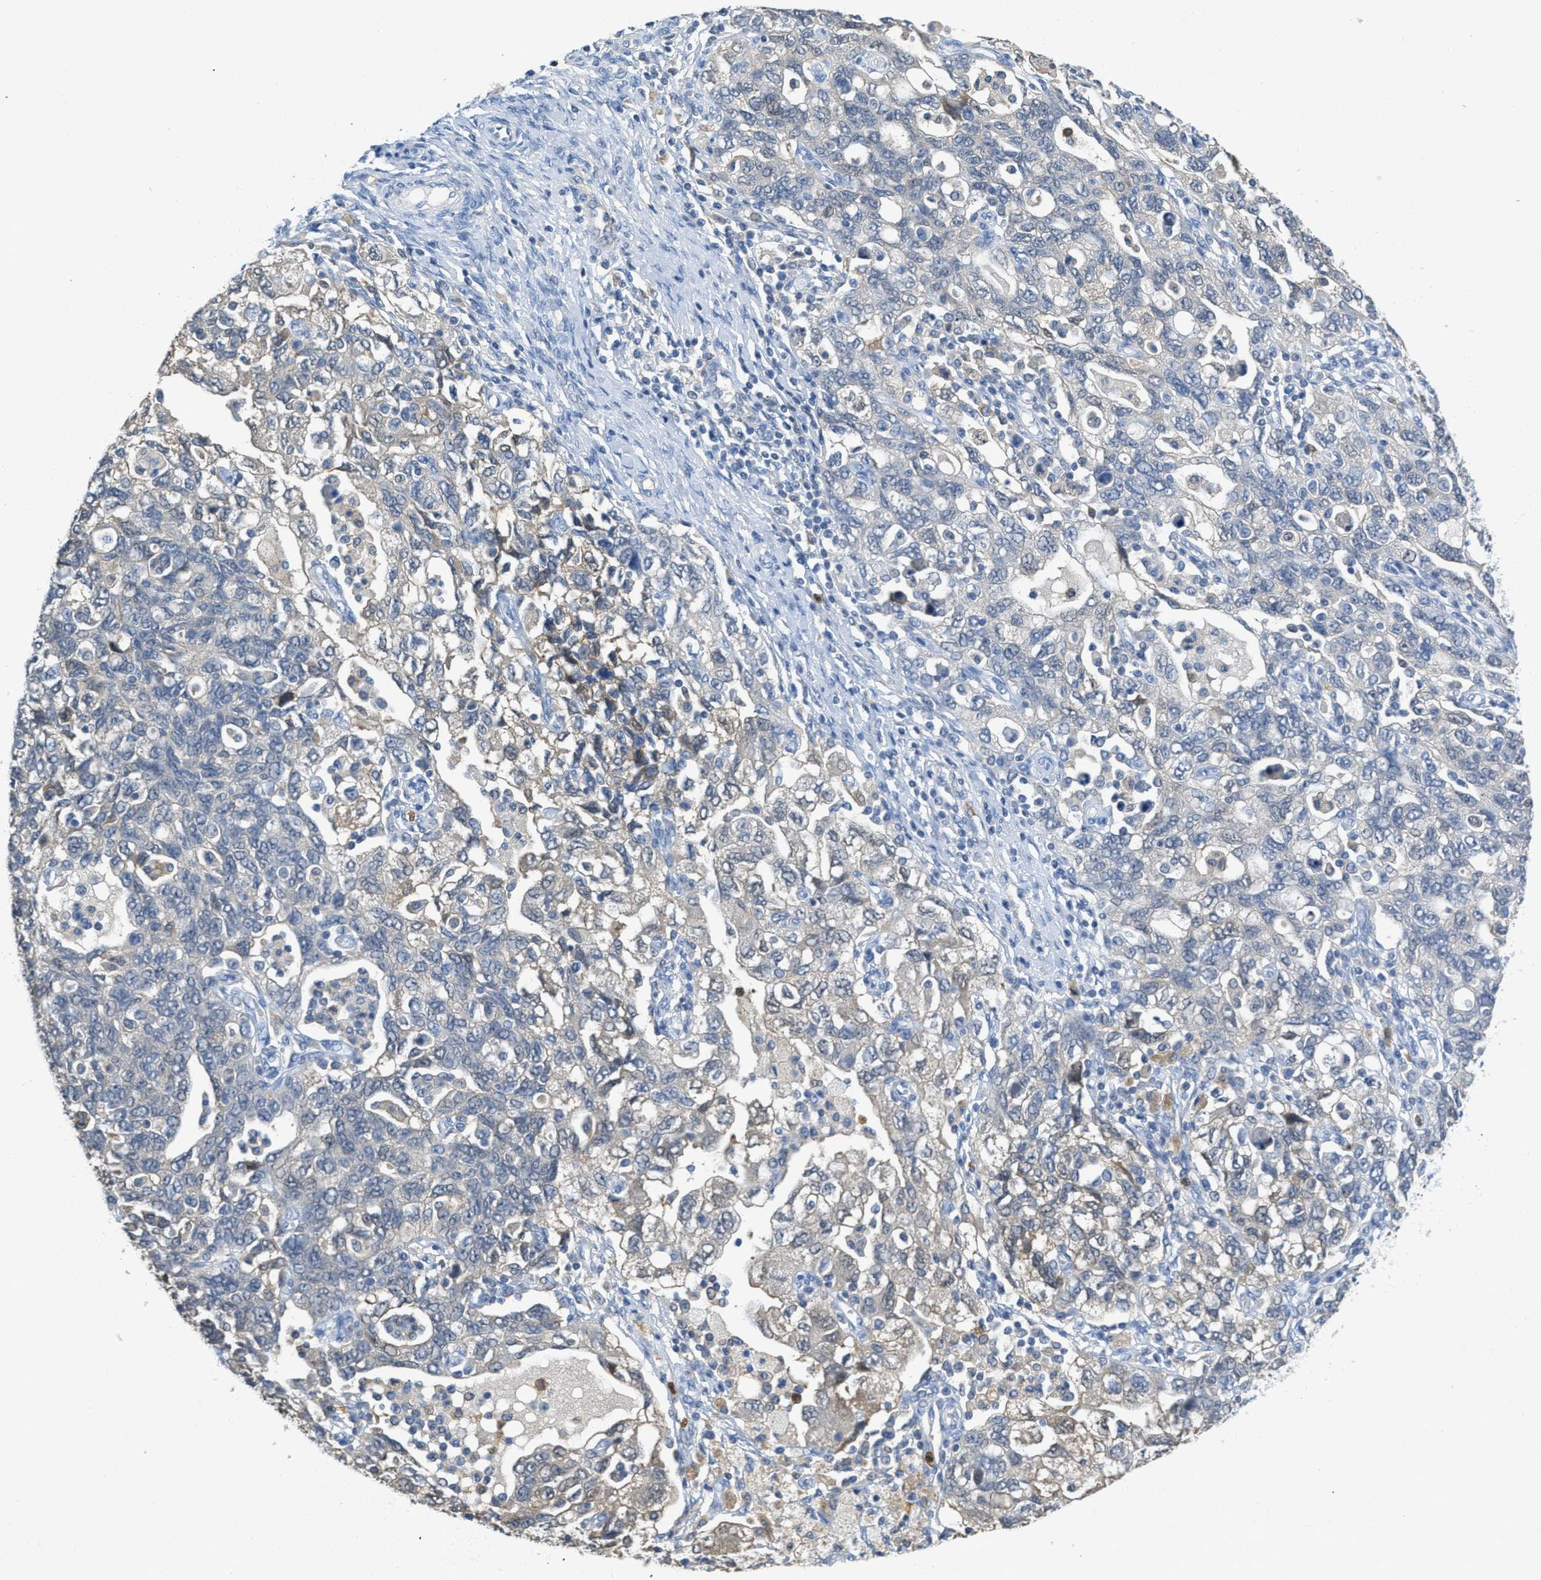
{"staining": {"intensity": "weak", "quantity": "25%-75%", "location": "cytoplasmic/membranous"}, "tissue": "ovarian cancer", "cell_type": "Tumor cells", "image_type": "cancer", "snomed": [{"axis": "morphology", "description": "Carcinoma, NOS"}, {"axis": "morphology", "description": "Cystadenocarcinoma, serous, NOS"}, {"axis": "topography", "description": "Ovary"}], "caption": "Immunohistochemical staining of human ovarian cancer displays low levels of weak cytoplasmic/membranous protein staining in about 25%-75% of tumor cells.", "gene": "SERPINB1", "patient": {"sex": "female", "age": 69}}